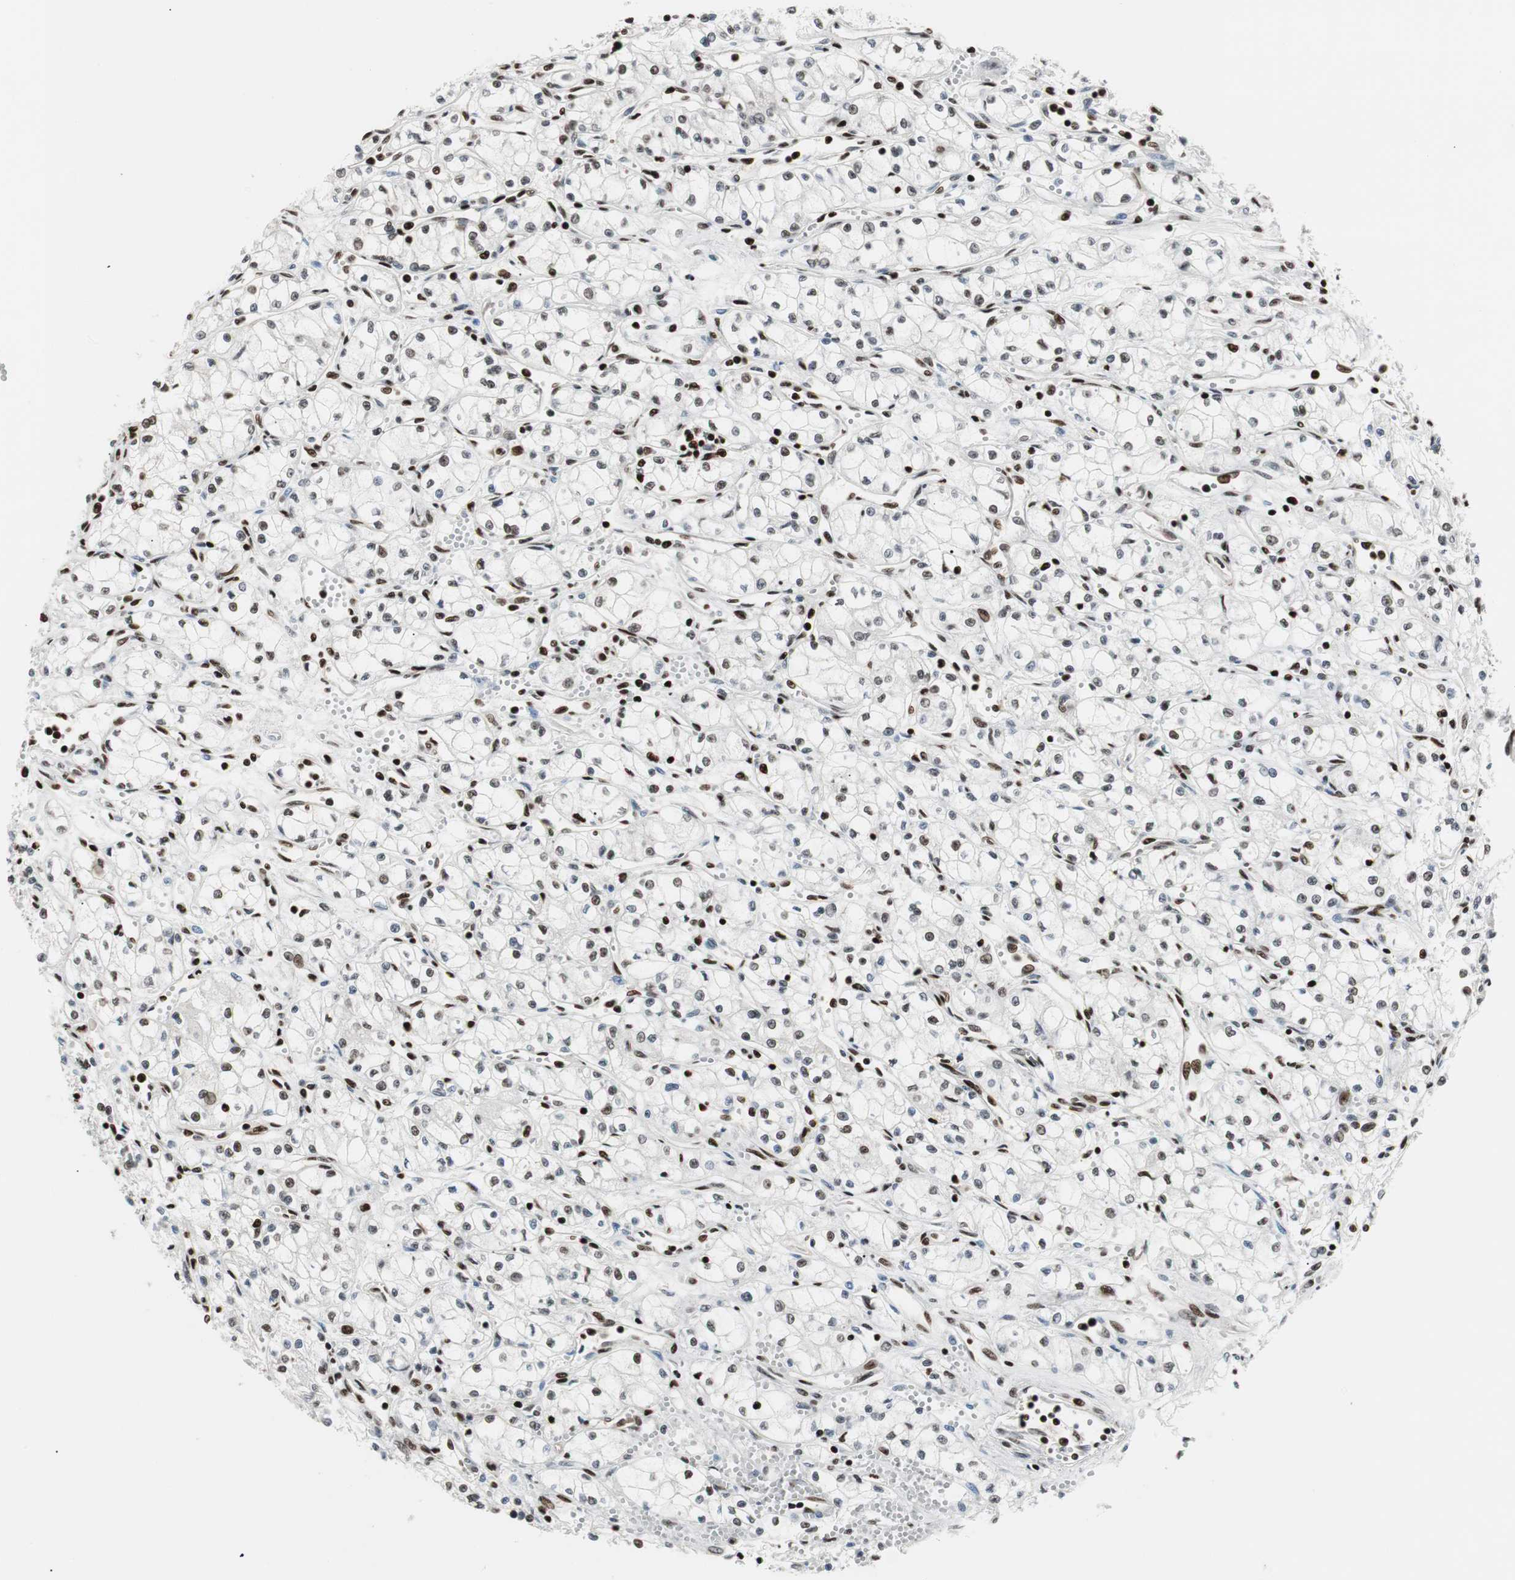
{"staining": {"intensity": "moderate", "quantity": "25%-75%", "location": "nuclear"}, "tissue": "renal cancer", "cell_type": "Tumor cells", "image_type": "cancer", "snomed": [{"axis": "morphology", "description": "Normal tissue, NOS"}, {"axis": "morphology", "description": "Adenocarcinoma, NOS"}, {"axis": "topography", "description": "Kidney"}], "caption": "This histopathology image demonstrates immunohistochemistry (IHC) staining of renal cancer, with medium moderate nuclear expression in approximately 25%-75% of tumor cells.", "gene": "MTA2", "patient": {"sex": "male", "age": 59}}